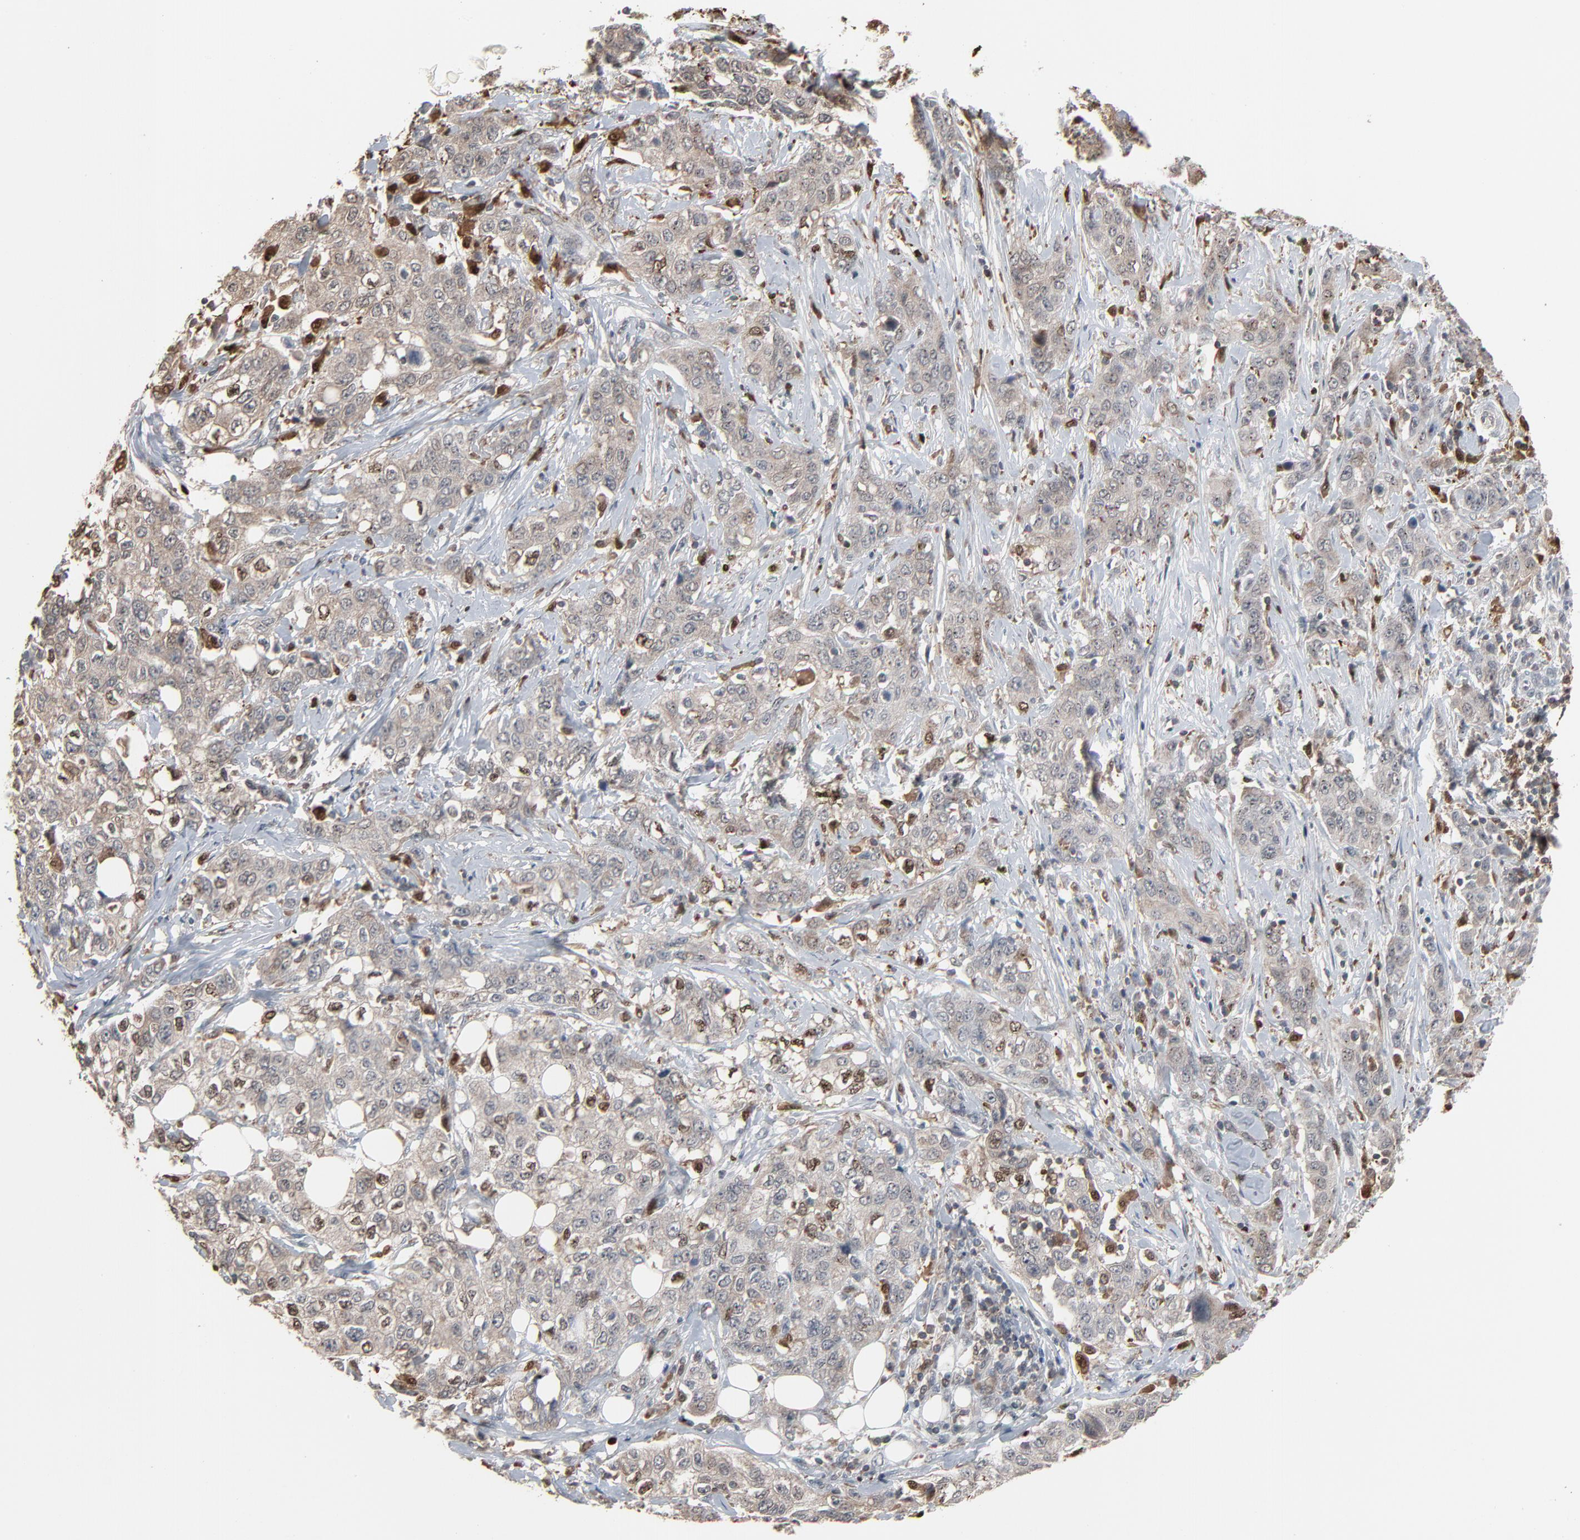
{"staining": {"intensity": "weak", "quantity": ">75%", "location": "cytoplasmic/membranous"}, "tissue": "stomach cancer", "cell_type": "Tumor cells", "image_type": "cancer", "snomed": [{"axis": "morphology", "description": "Adenocarcinoma, NOS"}, {"axis": "topography", "description": "Stomach"}], "caption": "Immunohistochemical staining of stomach cancer (adenocarcinoma) shows low levels of weak cytoplasmic/membranous positivity in approximately >75% of tumor cells.", "gene": "DOCK8", "patient": {"sex": "male", "age": 48}}